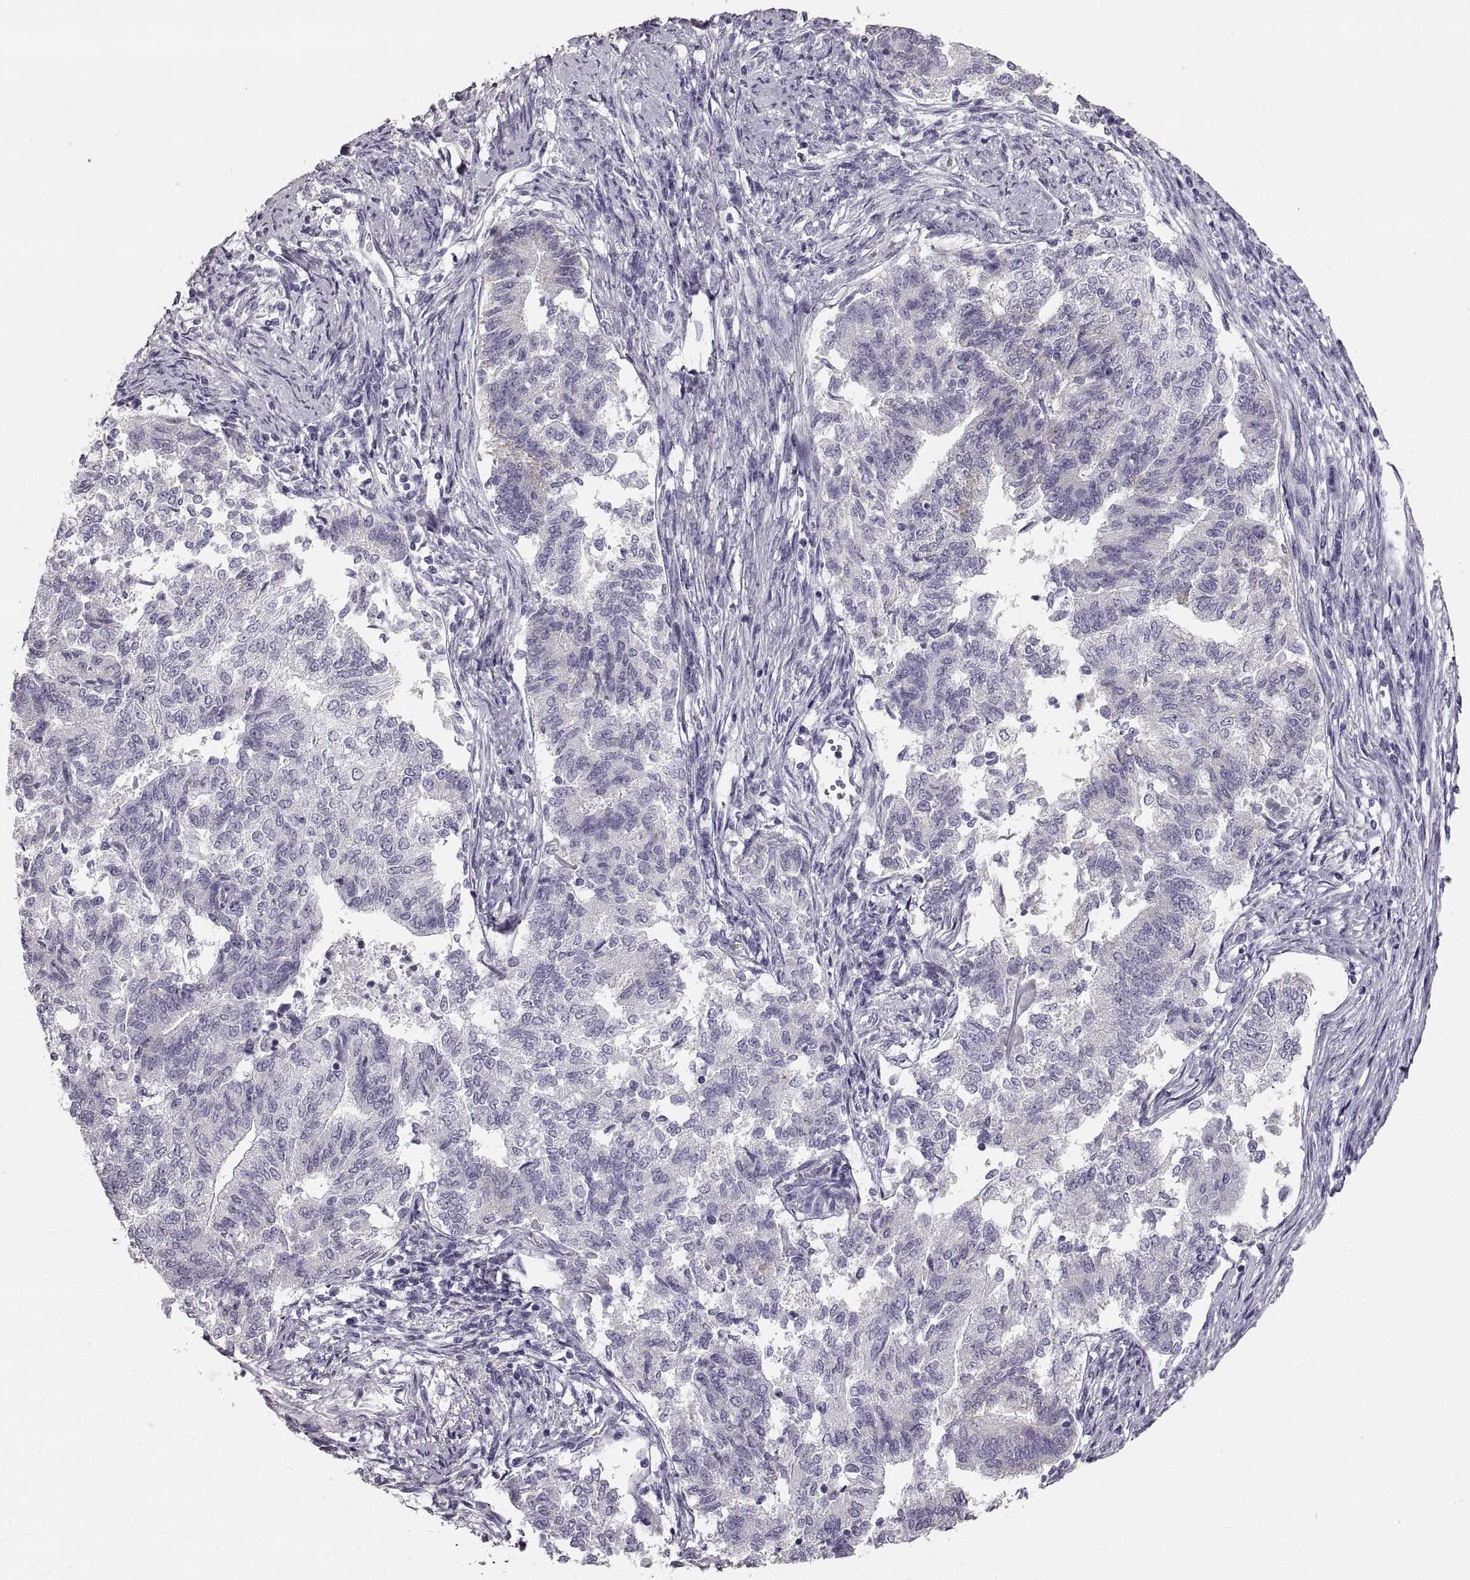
{"staining": {"intensity": "negative", "quantity": "none", "location": "none"}, "tissue": "endometrial cancer", "cell_type": "Tumor cells", "image_type": "cancer", "snomed": [{"axis": "morphology", "description": "Adenocarcinoma, NOS"}, {"axis": "topography", "description": "Endometrium"}], "caption": "Tumor cells are negative for brown protein staining in endometrial cancer (adenocarcinoma).", "gene": "RDH13", "patient": {"sex": "female", "age": 65}}